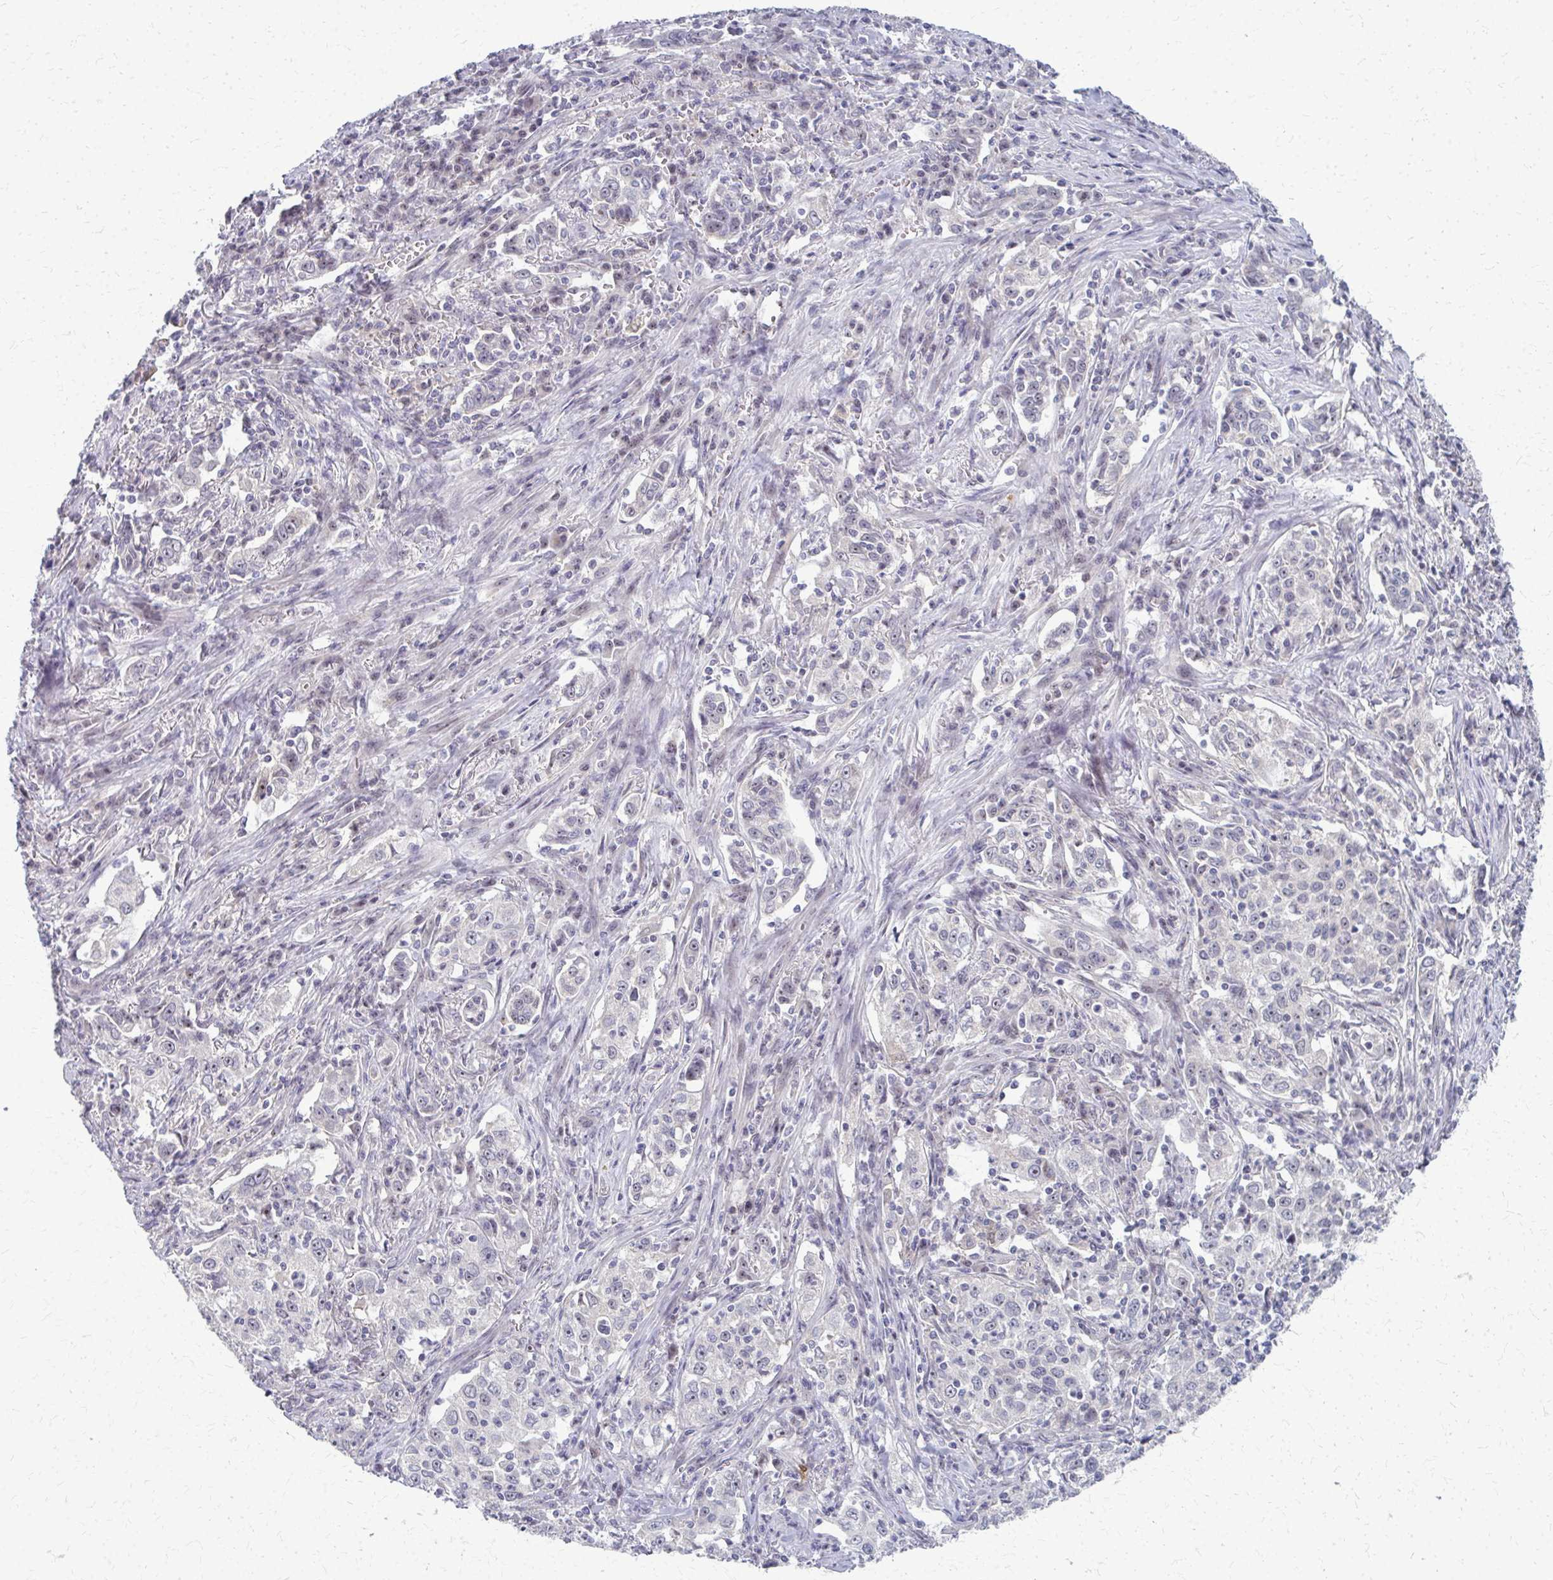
{"staining": {"intensity": "negative", "quantity": "none", "location": "none"}, "tissue": "lung cancer", "cell_type": "Tumor cells", "image_type": "cancer", "snomed": [{"axis": "morphology", "description": "Squamous cell carcinoma, NOS"}, {"axis": "topography", "description": "Lung"}], "caption": "Immunohistochemistry micrograph of neoplastic tissue: human squamous cell carcinoma (lung) stained with DAB (3,3'-diaminobenzidine) displays no significant protein positivity in tumor cells.", "gene": "NUDT16", "patient": {"sex": "male", "age": 71}}